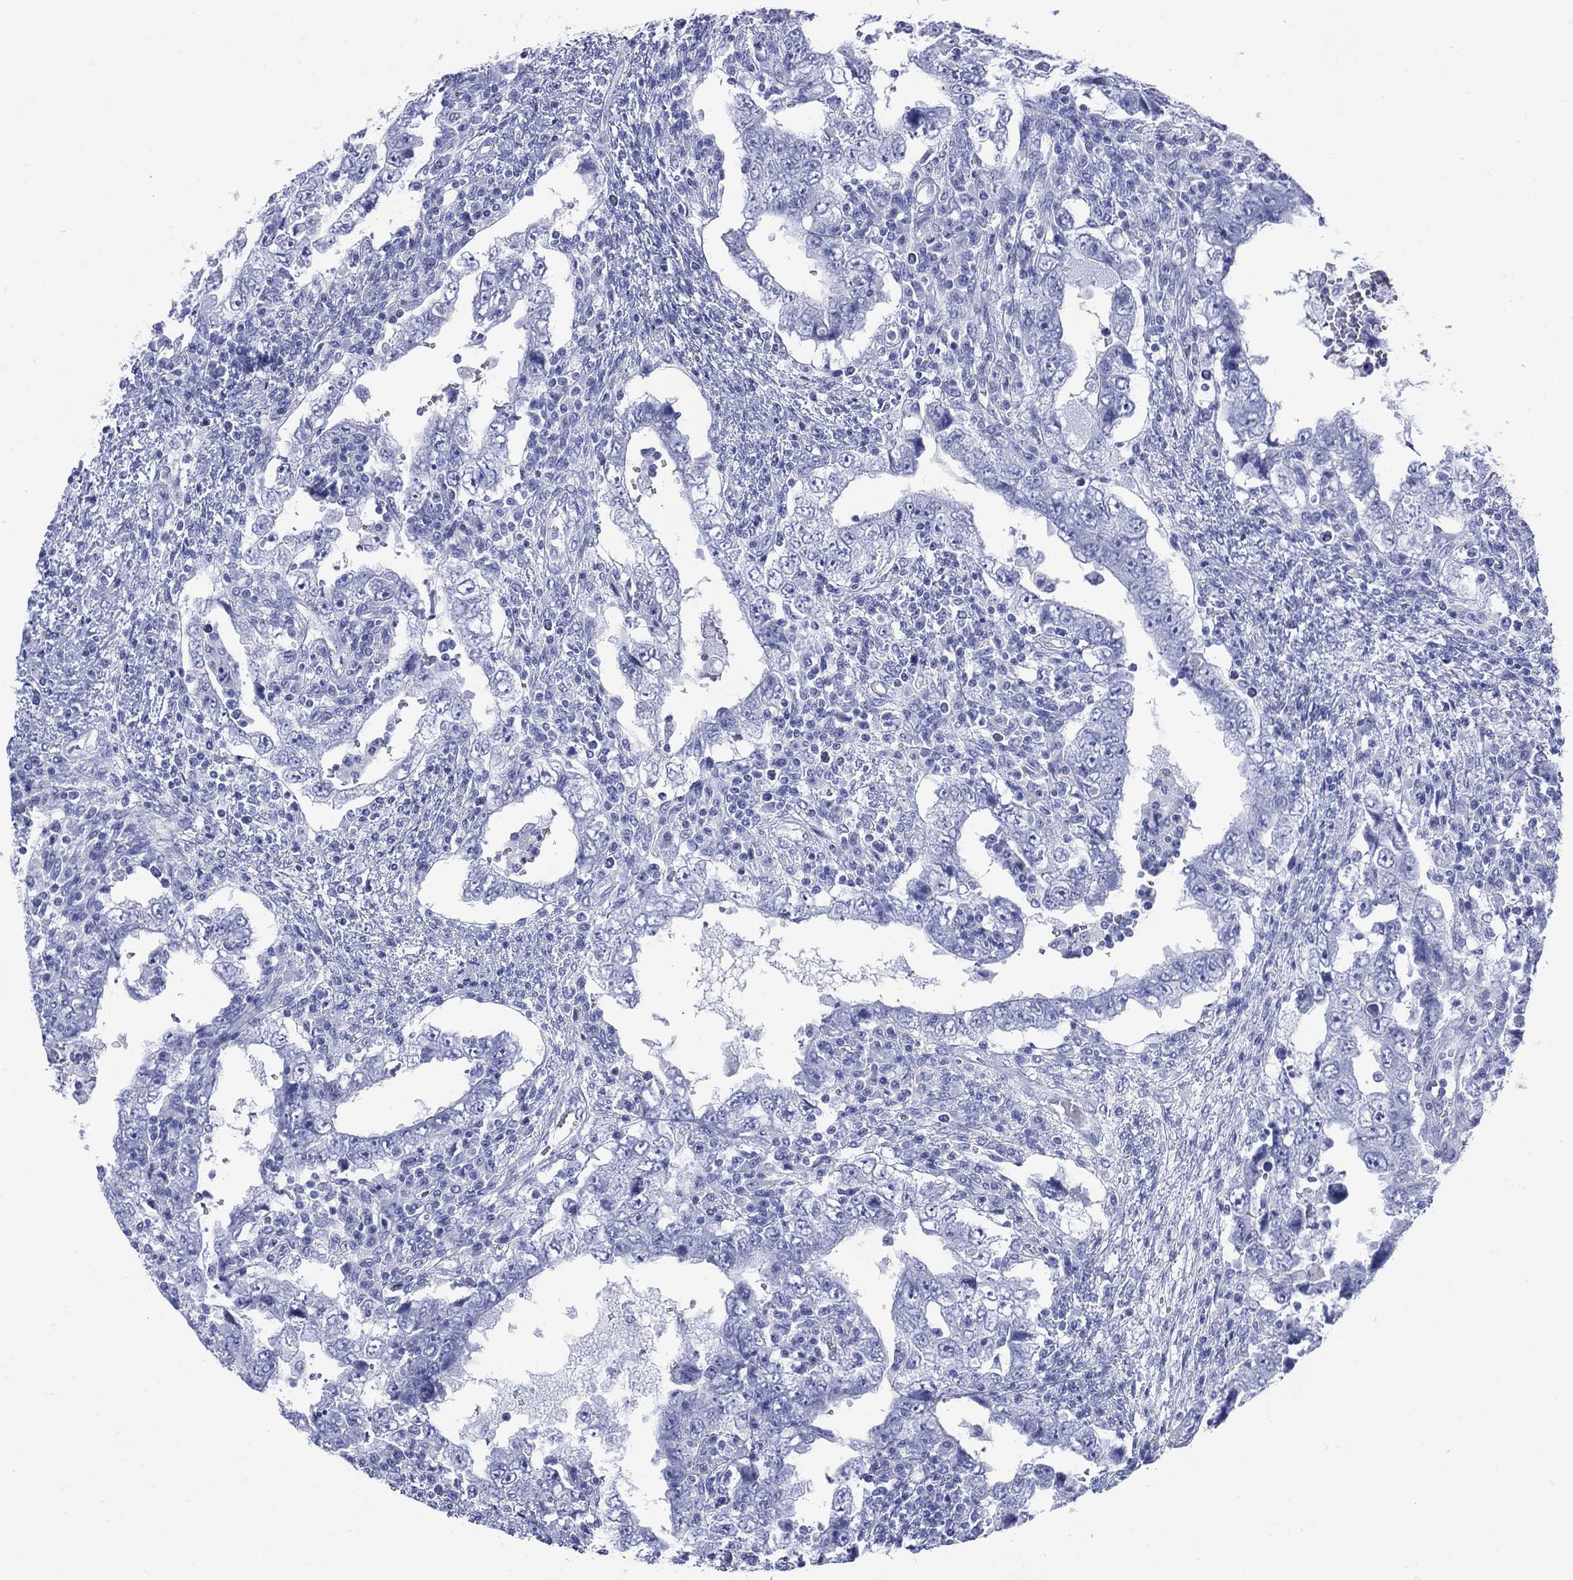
{"staining": {"intensity": "negative", "quantity": "none", "location": "none"}, "tissue": "testis cancer", "cell_type": "Tumor cells", "image_type": "cancer", "snomed": [{"axis": "morphology", "description": "Carcinoma, Embryonal, NOS"}, {"axis": "topography", "description": "Testis"}], "caption": "Testis embryonal carcinoma stained for a protein using immunohistochemistry displays no expression tumor cells.", "gene": "LRRD1", "patient": {"sex": "male", "age": 26}}